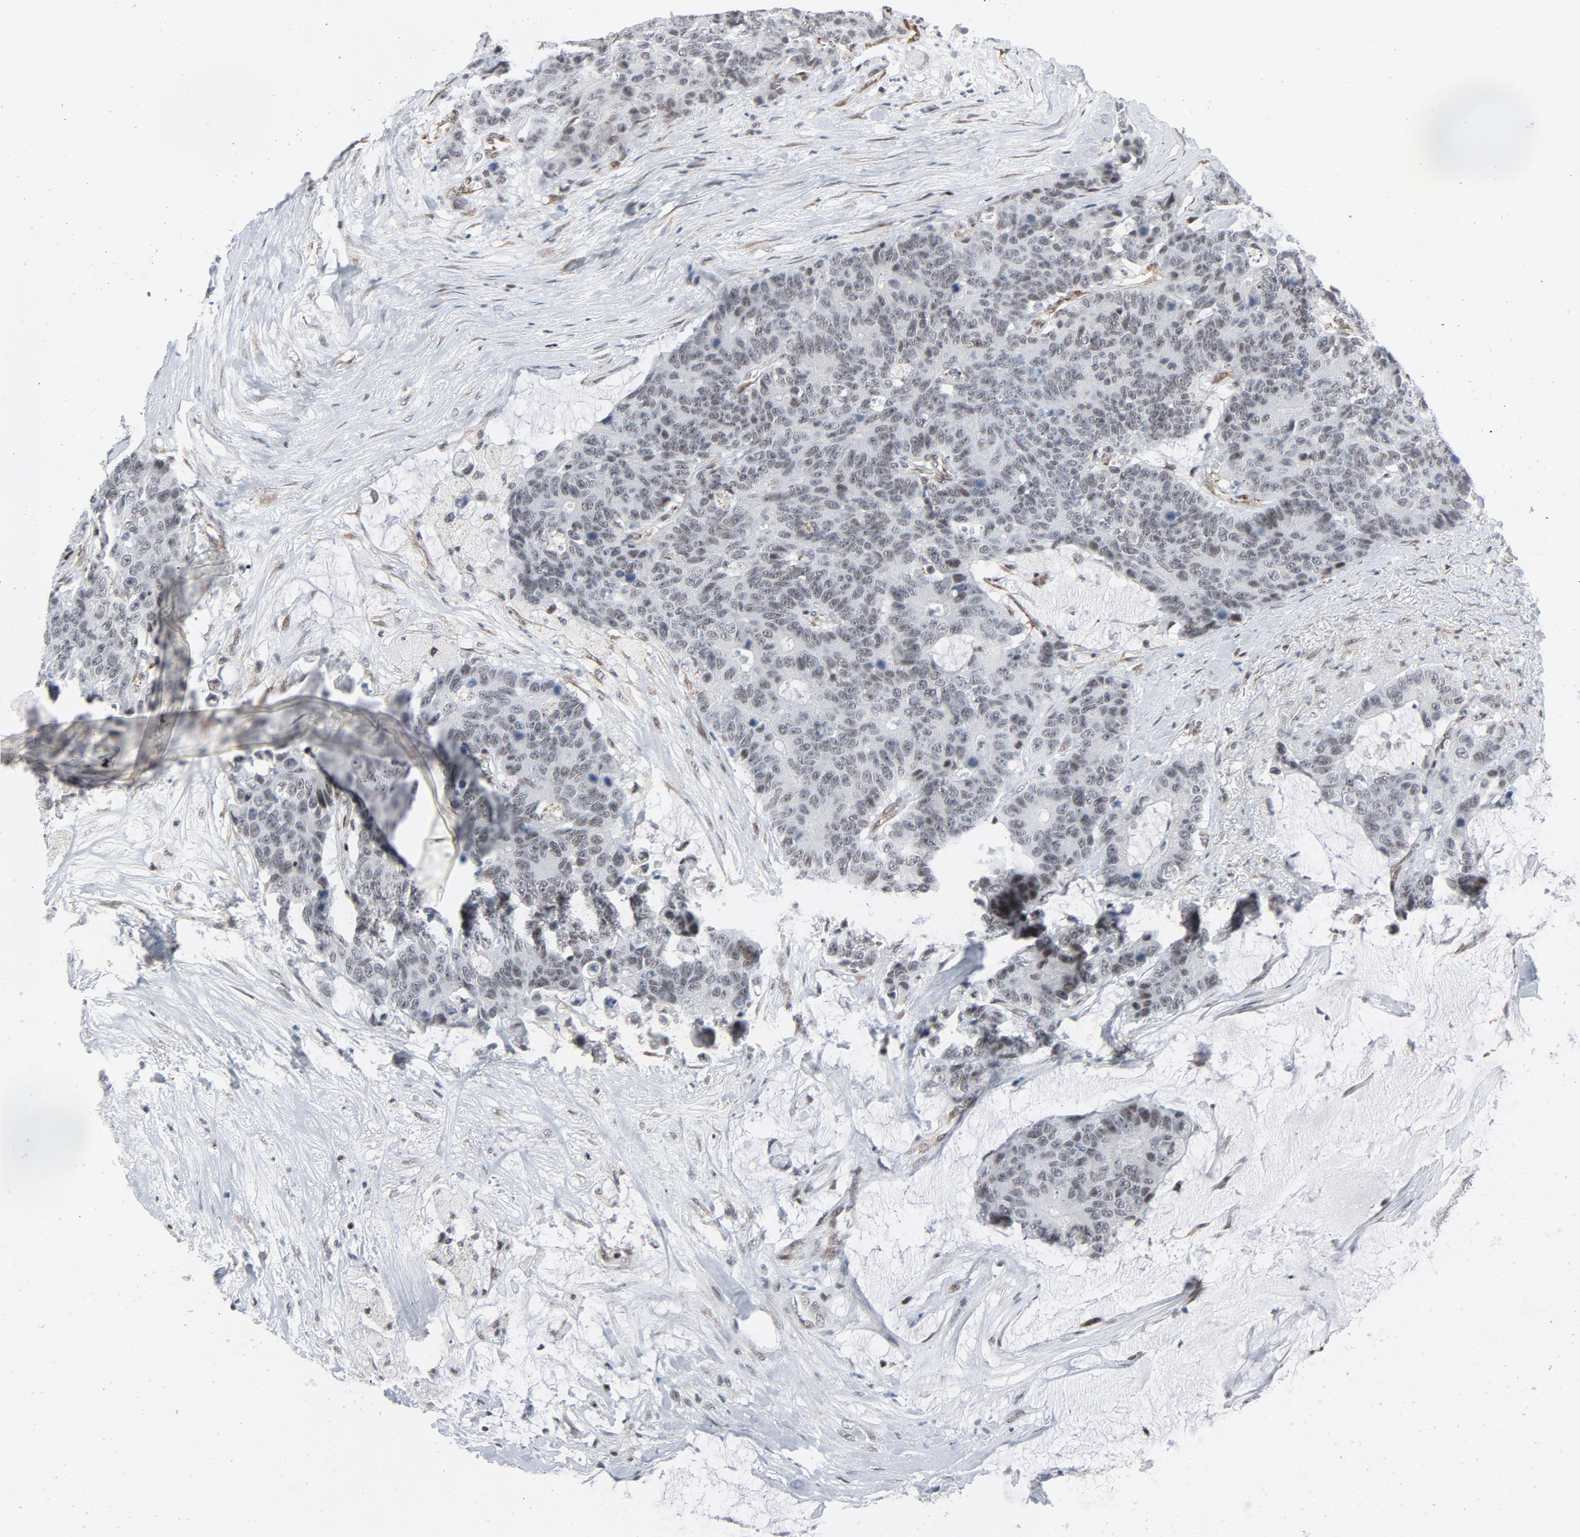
{"staining": {"intensity": "weak", "quantity": "<25%", "location": "nuclear"}, "tissue": "colorectal cancer", "cell_type": "Tumor cells", "image_type": "cancer", "snomed": [{"axis": "morphology", "description": "Adenocarcinoma, NOS"}, {"axis": "topography", "description": "Colon"}], "caption": "Immunohistochemical staining of human colorectal adenocarcinoma reveals no significant staining in tumor cells.", "gene": "GABPA", "patient": {"sex": "female", "age": 86}}